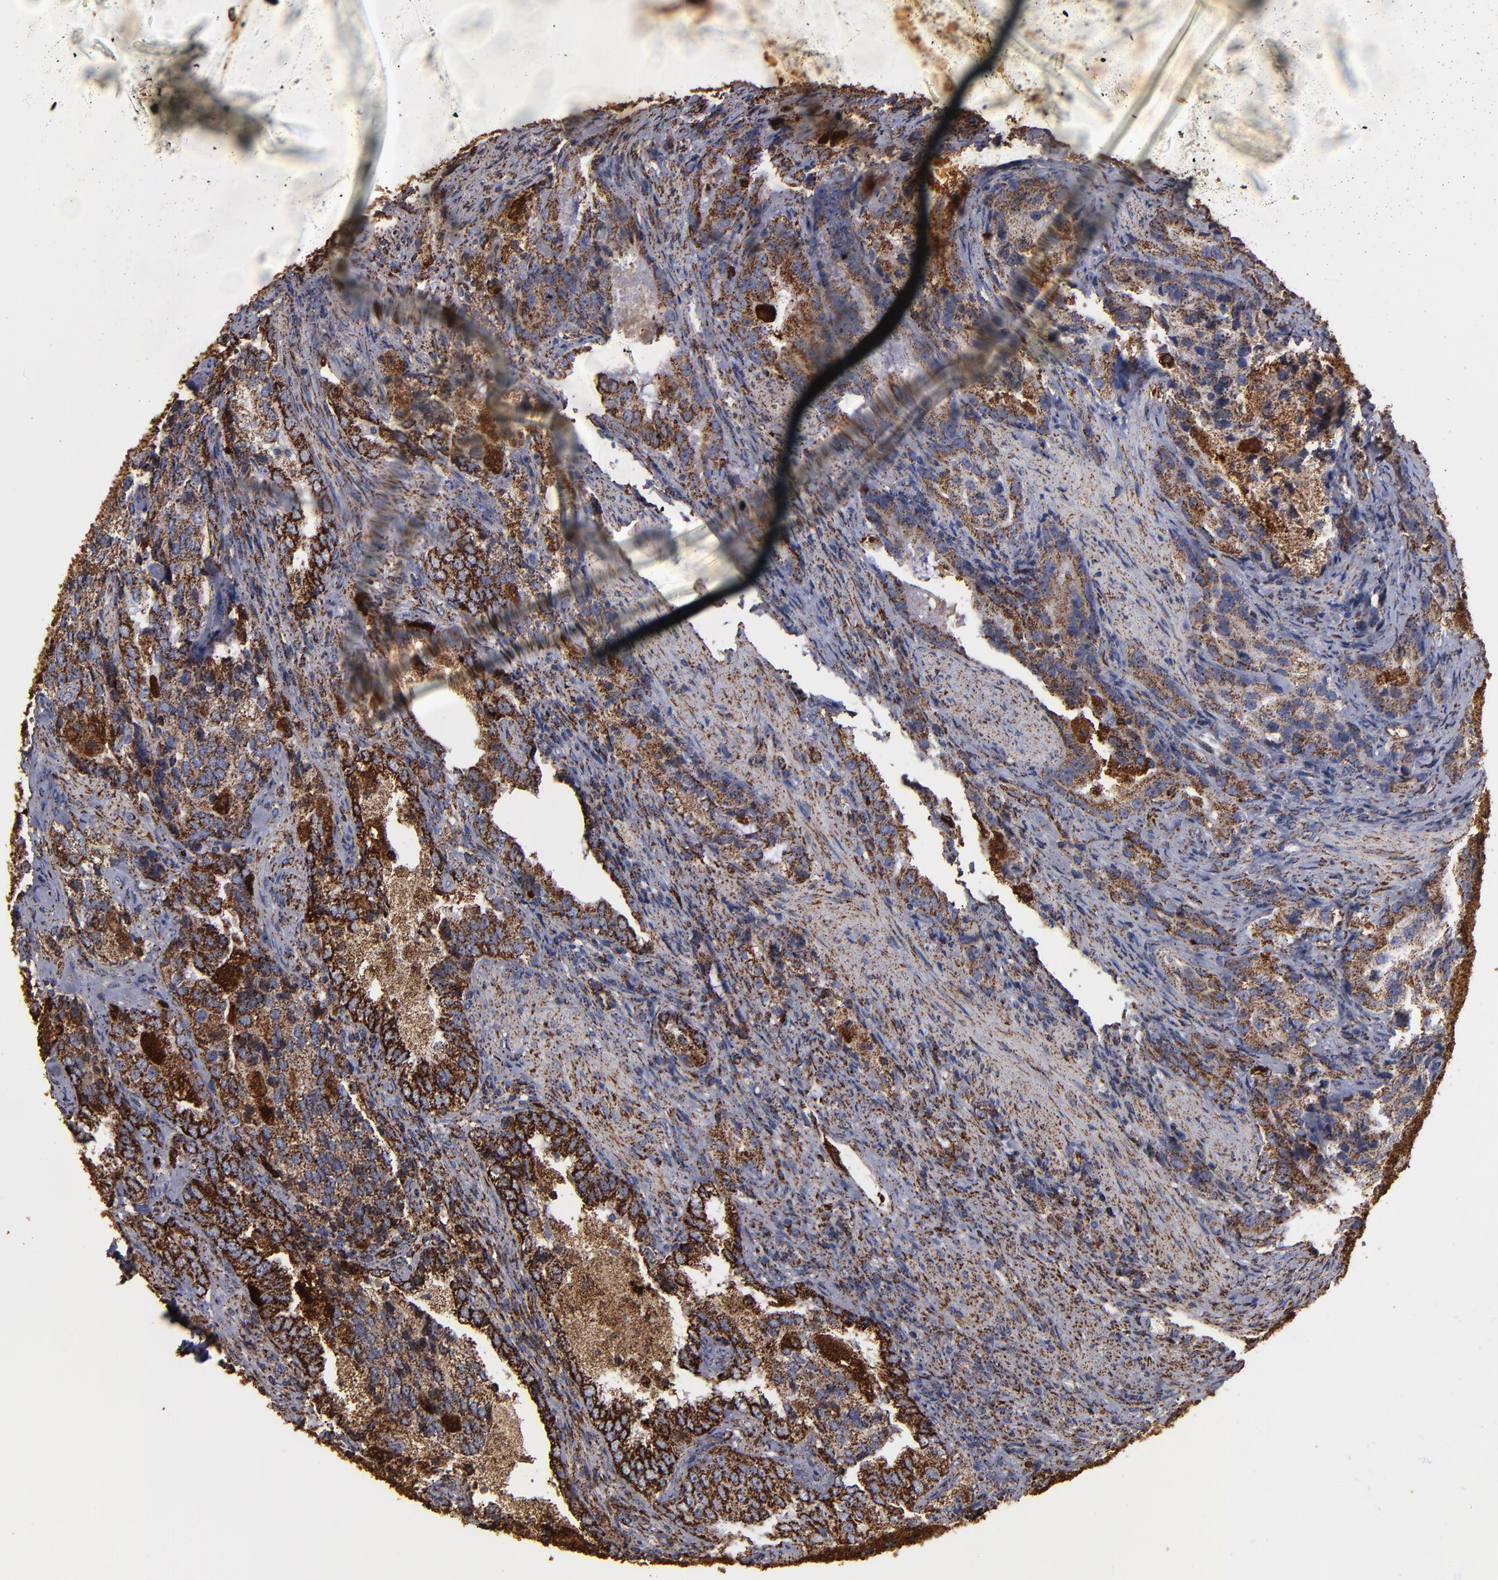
{"staining": {"intensity": "strong", "quantity": ">75%", "location": "cytoplasmic/membranous"}, "tissue": "prostate cancer", "cell_type": "Tumor cells", "image_type": "cancer", "snomed": [{"axis": "morphology", "description": "Adenocarcinoma, High grade"}, {"axis": "topography", "description": "Prostate"}], "caption": "This is a micrograph of IHC staining of prostate cancer, which shows strong positivity in the cytoplasmic/membranous of tumor cells.", "gene": "SOD2", "patient": {"sex": "male", "age": 63}}